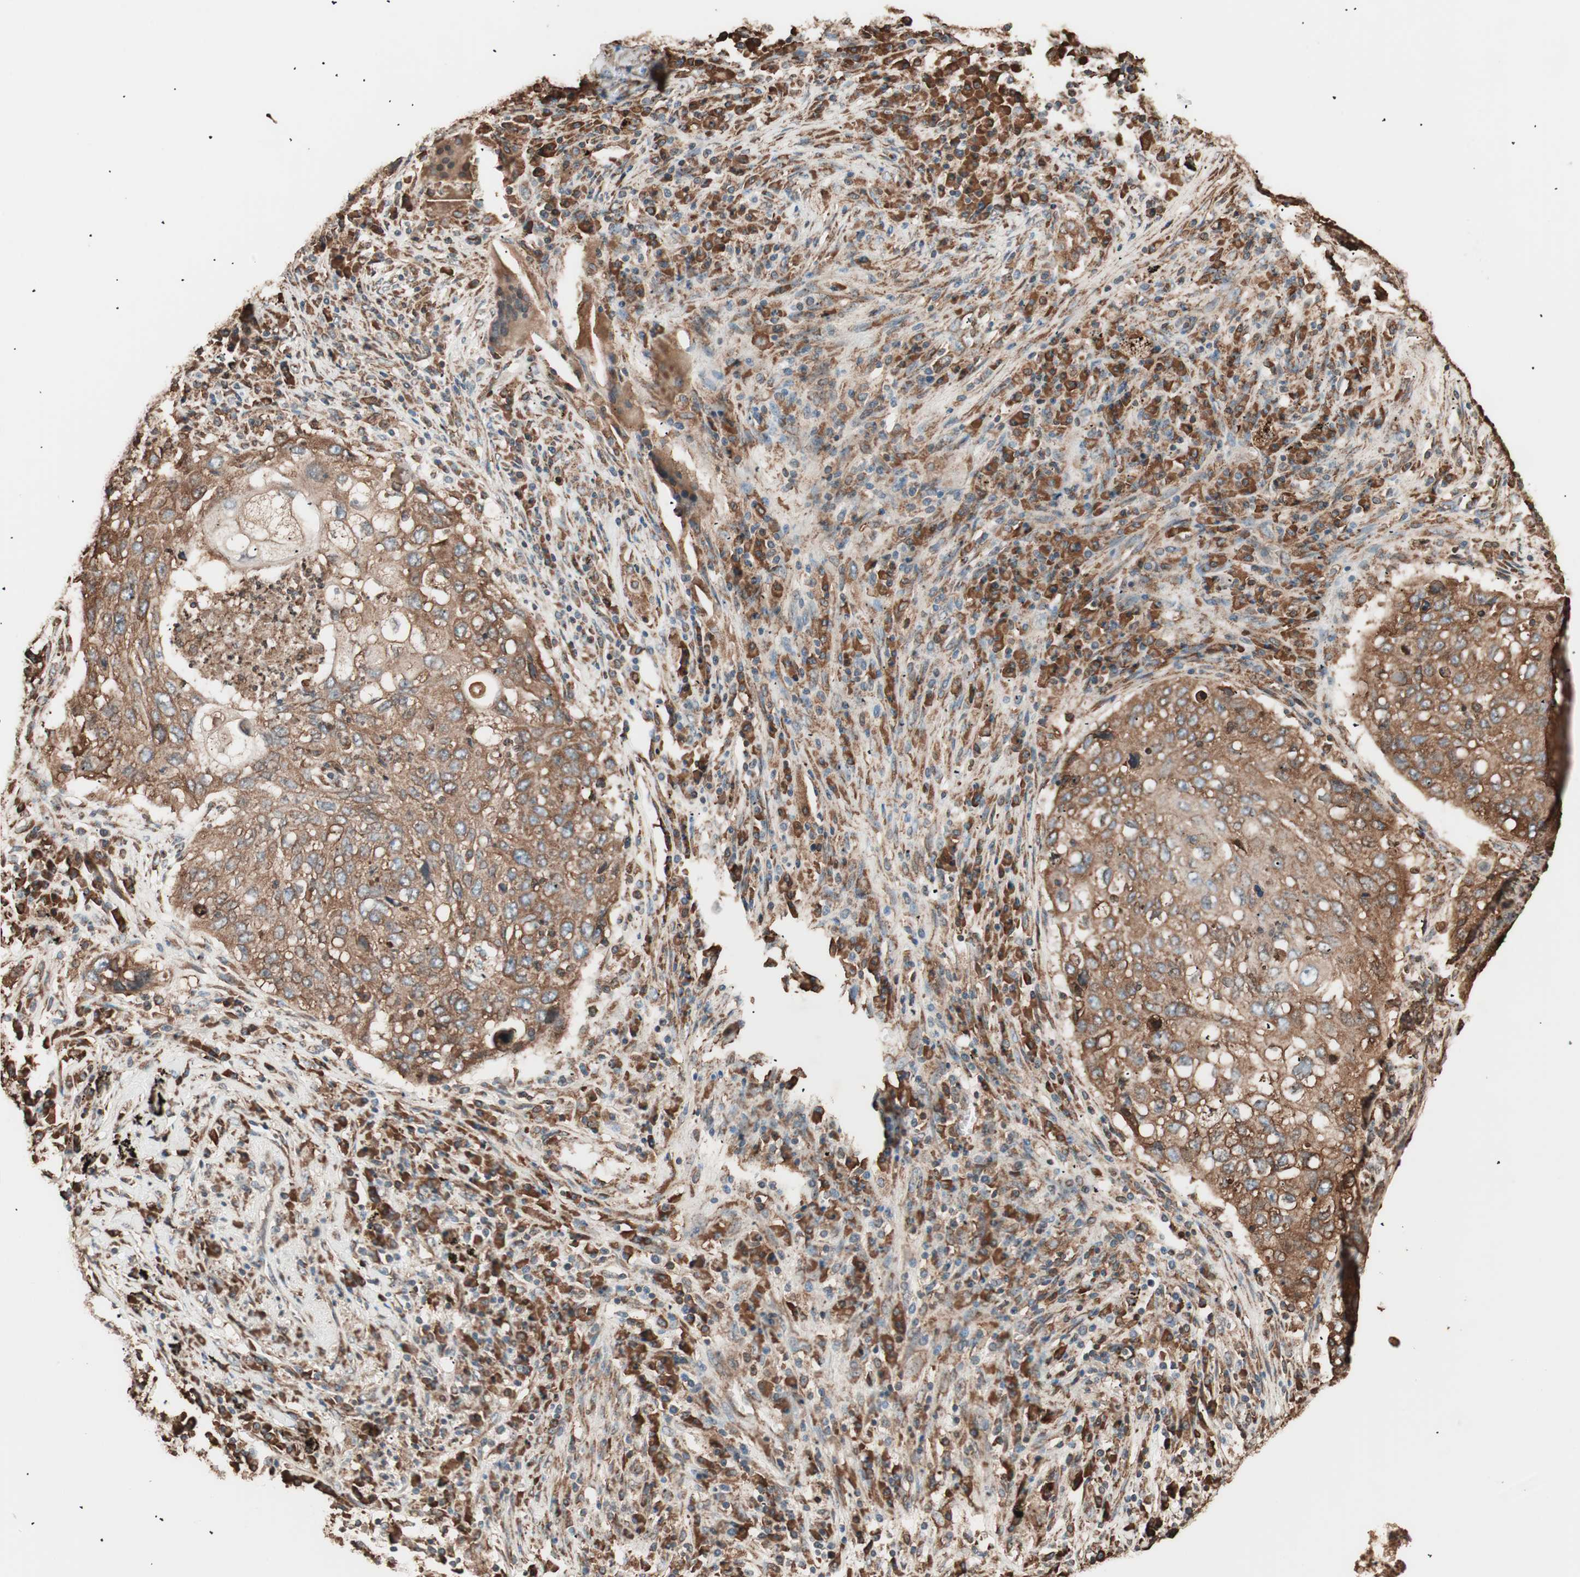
{"staining": {"intensity": "moderate", "quantity": ">75%", "location": "cytoplasmic/membranous"}, "tissue": "lung cancer", "cell_type": "Tumor cells", "image_type": "cancer", "snomed": [{"axis": "morphology", "description": "Squamous cell carcinoma, NOS"}, {"axis": "topography", "description": "Lung"}], "caption": "Human squamous cell carcinoma (lung) stained for a protein (brown) reveals moderate cytoplasmic/membranous positive staining in approximately >75% of tumor cells.", "gene": "VEGFA", "patient": {"sex": "female", "age": 63}}